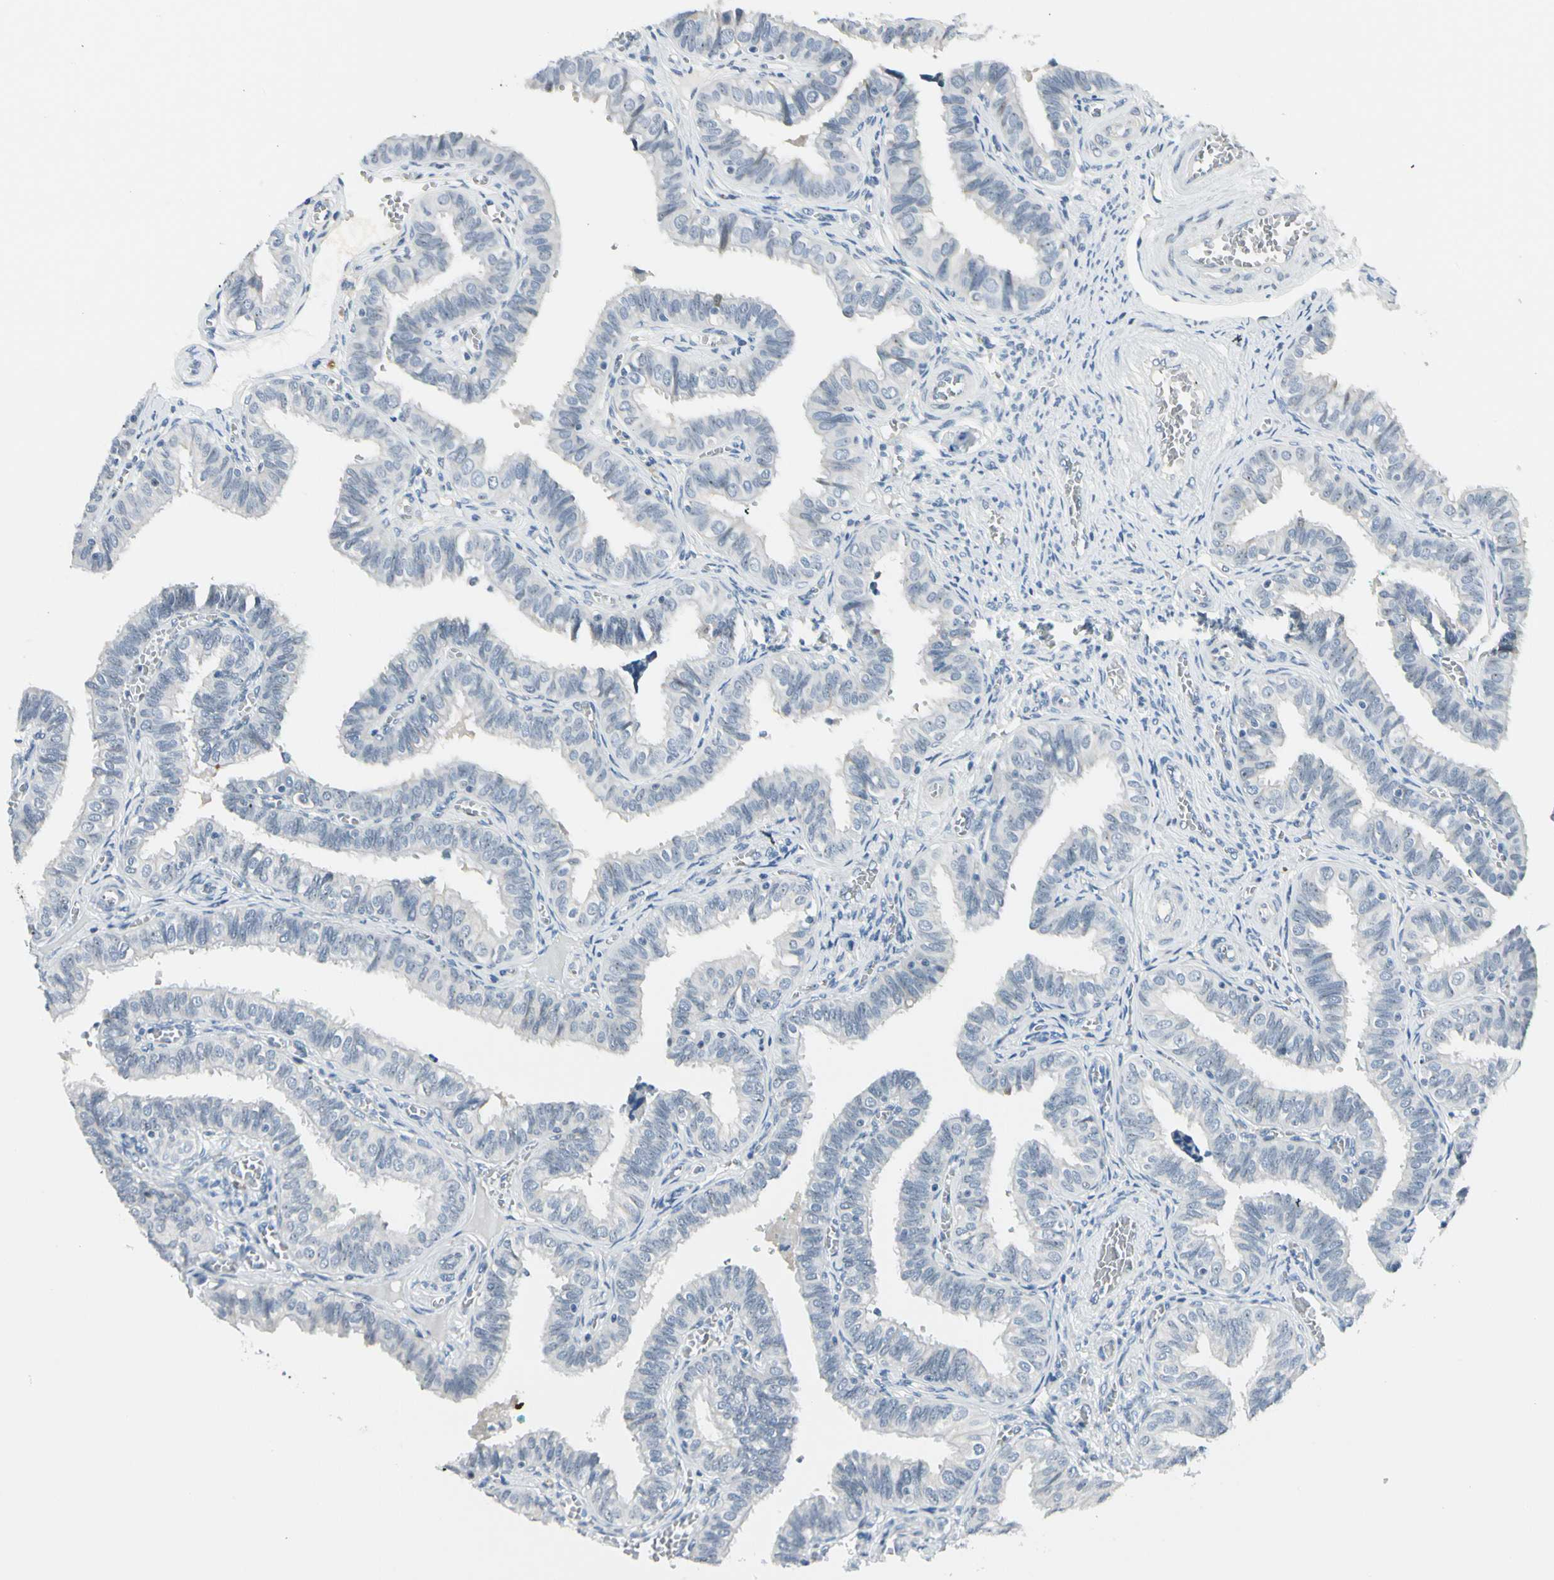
{"staining": {"intensity": "moderate", "quantity": "<25%", "location": "nuclear"}, "tissue": "fallopian tube", "cell_type": "Glandular cells", "image_type": "normal", "snomed": [{"axis": "morphology", "description": "Normal tissue, NOS"}, {"axis": "topography", "description": "Fallopian tube"}], "caption": "Immunohistochemical staining of unremarkable human fallopian tube demonstrates low levels of moderate nuclear expression in approximately <25% of glandular cells.", "gene": "ZSCAN1", "patient": {"sex": "female", "age": 46}}